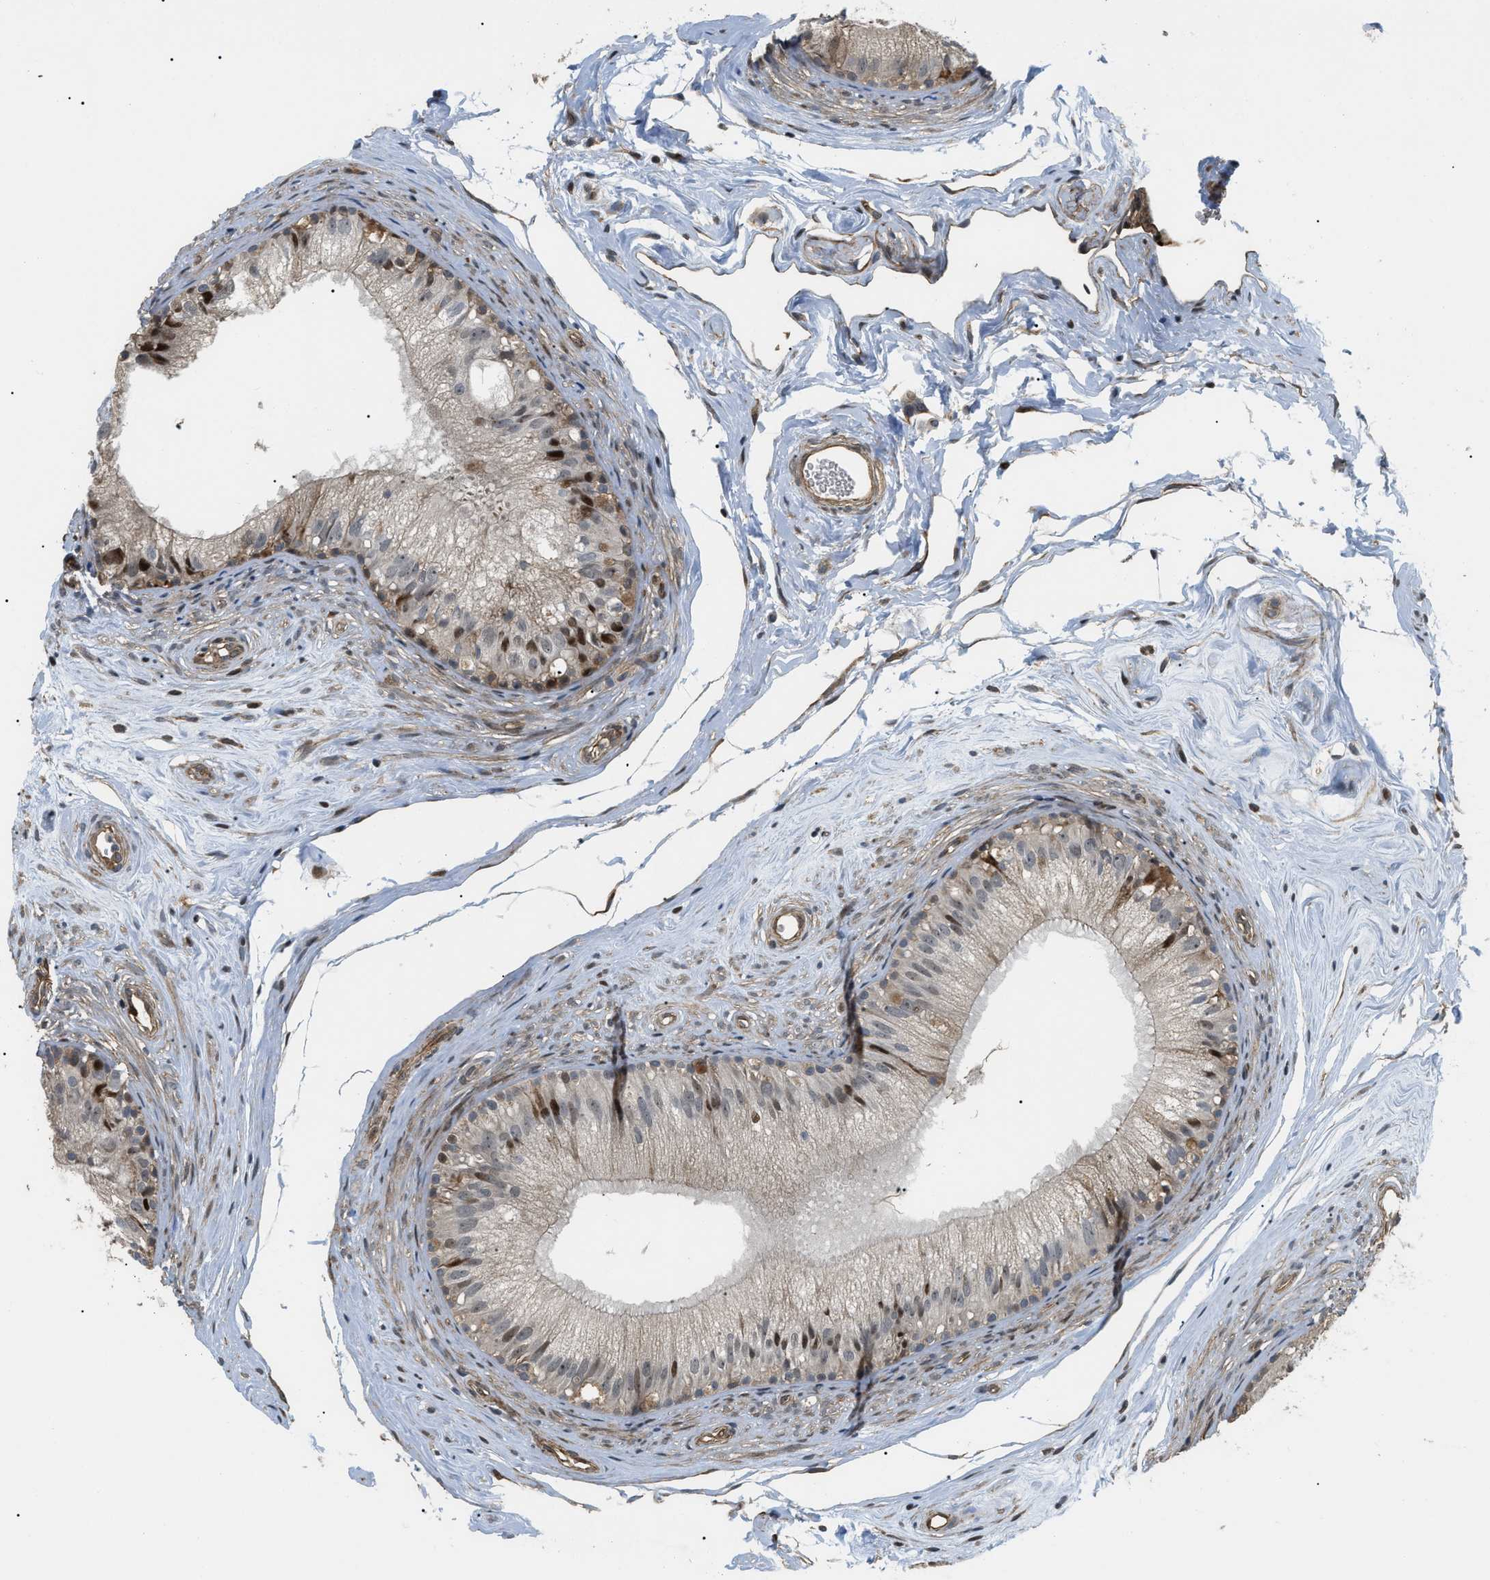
{"staining": {"intensity": "strong", "quantity": "<25%", "location": "cytoplasmic/membranous,nuclear"}, "tissue": "epididymis", "cell_type": "Glandular cells", "image_type": "normal", "snomed": [{"axis": "morphology", "description": "Normal tissue, NOS"}, {"axis": "topography", "description": "Epididymis"}], "caption": "Brown immunohistochemical staining in benign human epididymis shows strong cytoplasmic/membranous,nuclear positivity in approximately <25% of glandular cells. The protein of interest is shown in brown color, while the nuclei are stained blue.", "gene": "LTA4H", "patient": {"sex": "male", "age": 56}}